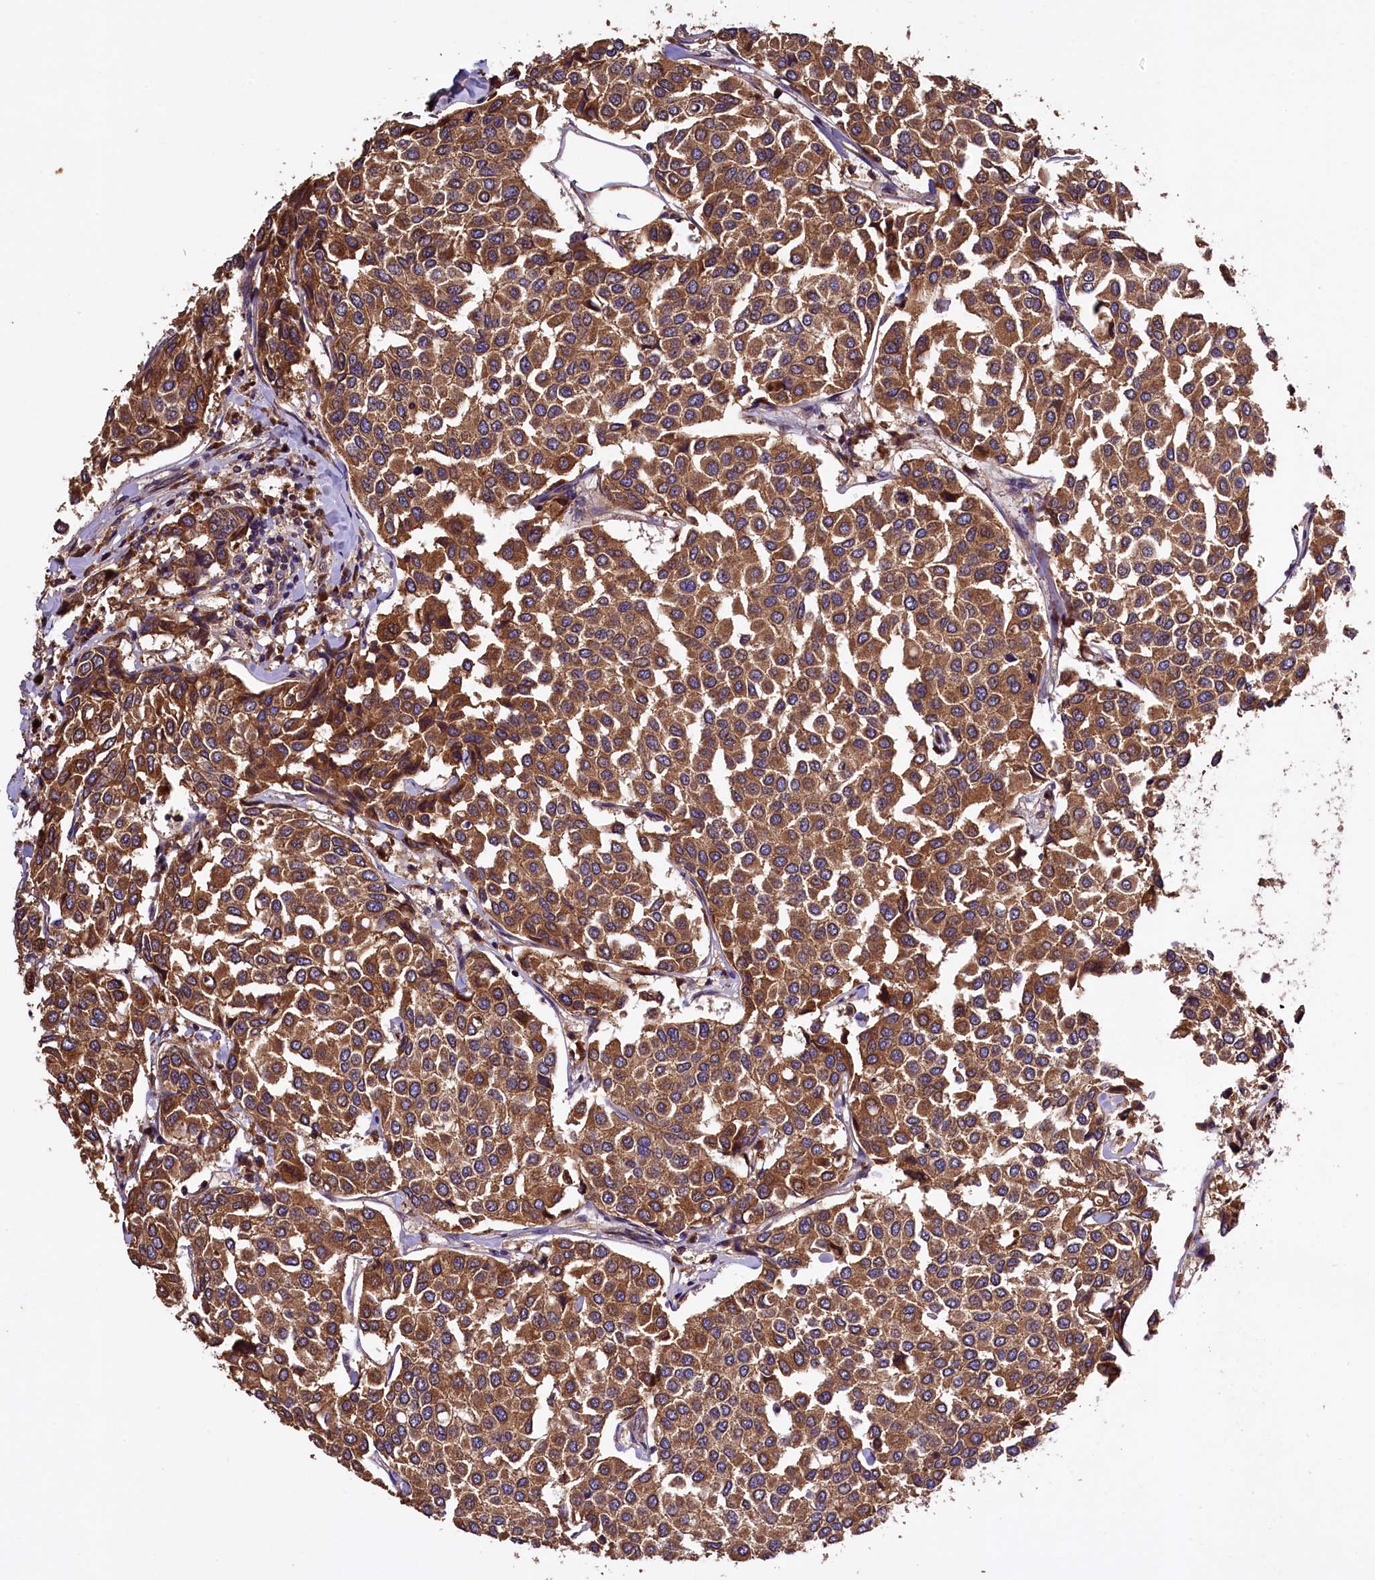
{"staining": {"intensity": "strong", "quantity": ">75%", "location": "cytoplasmic/membranous"}, "tissue": "breast cancer", "cell_type": "Tumor cells", "image_type": "cancer", "snomed": [{"axis": "morphology", "description": "Duct carcinoma"}, {"axis": "topography", "description": "Breast"}], "caption": "The immunohistochemical stain shows strong cytoplasmic/membranous expression in tumor cells of breast cancer (invasive ductal carcinoma) tissue. (DAB (3,3'-diaminobenzidine) IHC with brightfield microscopy, high magnification).", "gene": "KLC2", "patient": {"sex": "female", "age": 55}}